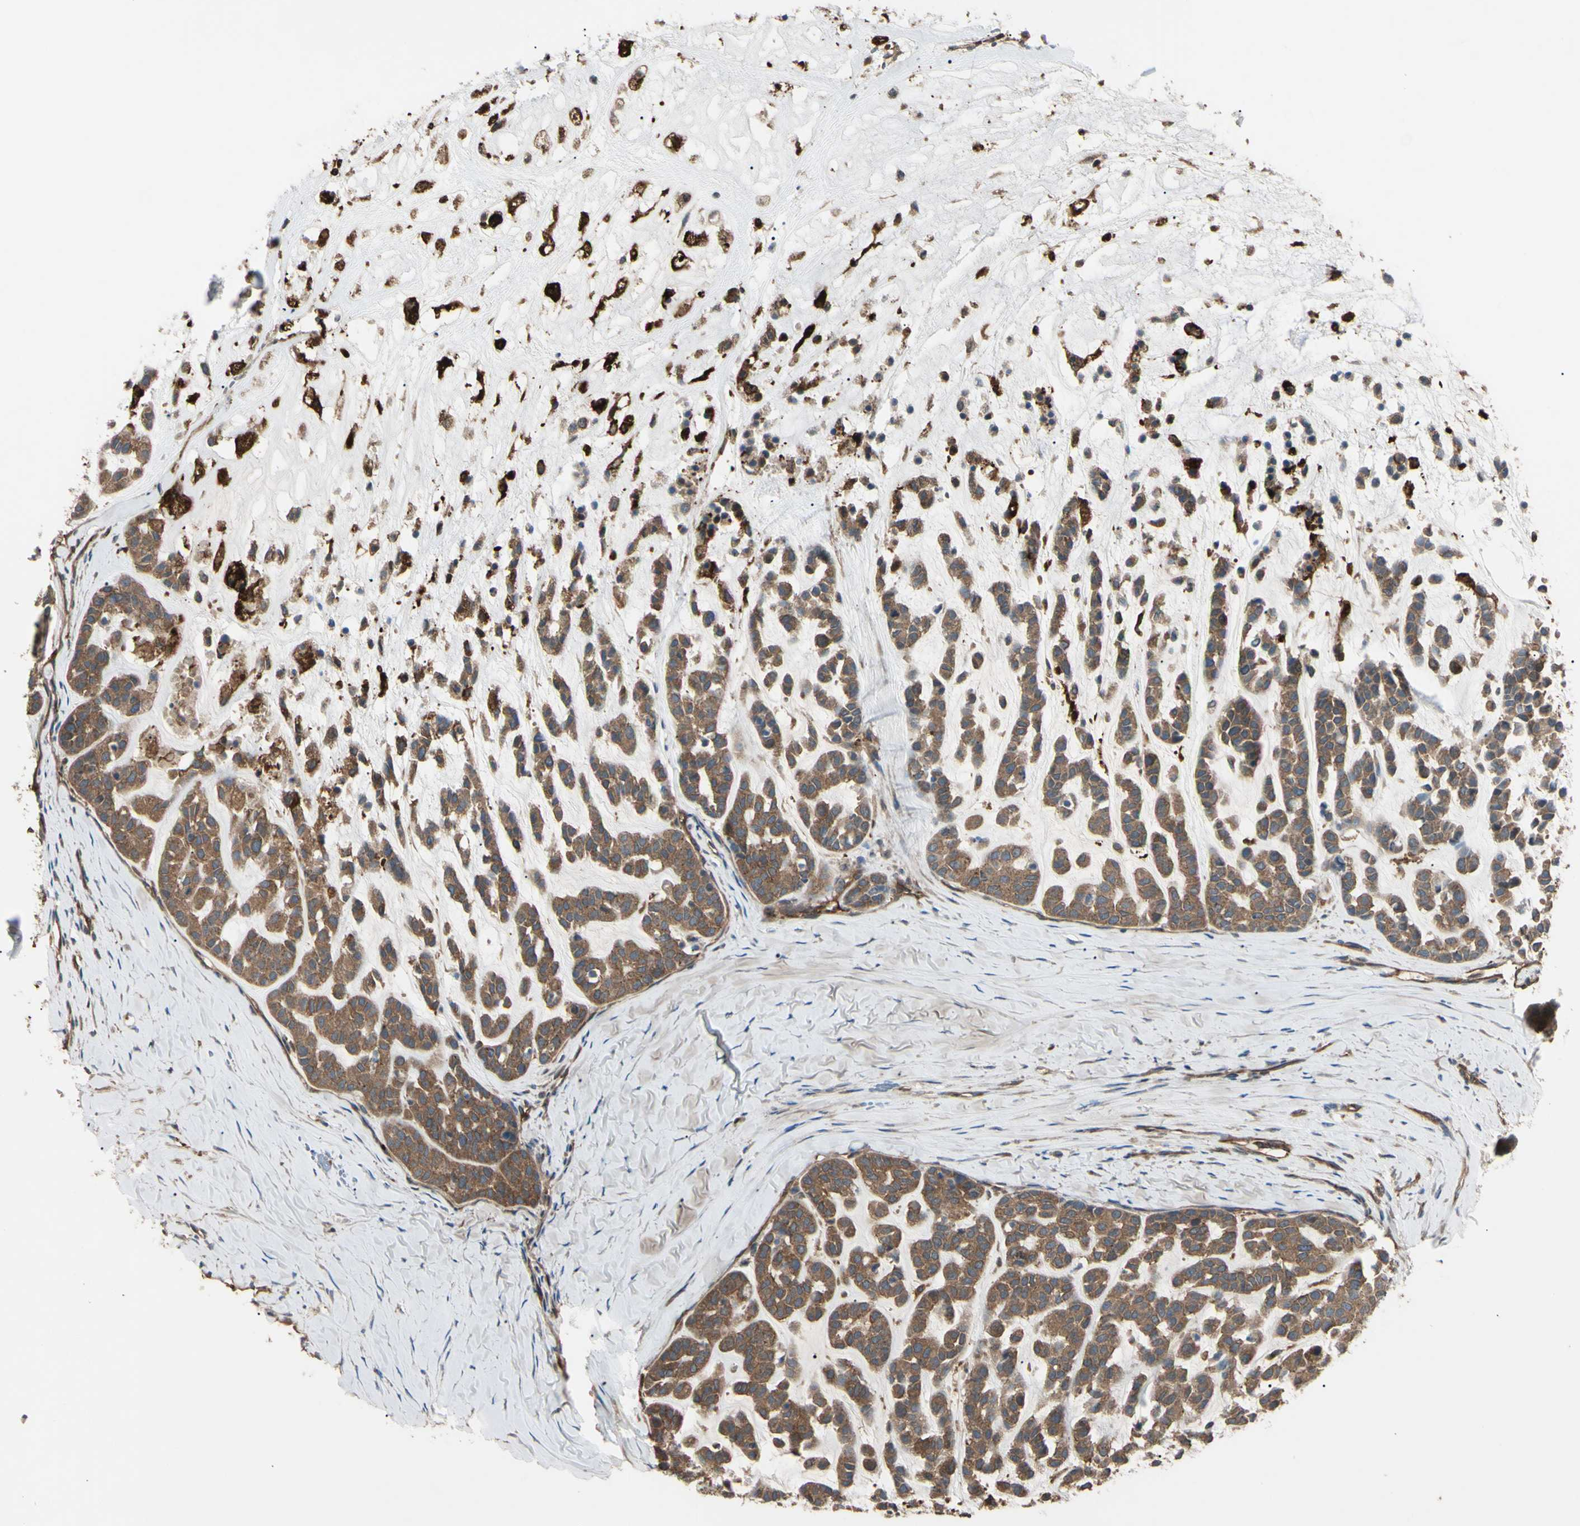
{"staining": {"intensity": "moderate", "quantity": ">75%", "location": "cytoplasmic/membranous"}, "tissue": "head and neck cancer", "cell_type": "Tumor cells", "image_type": "cancer", "snomed": [{"axis": "morphology", "description": "Adenocarcinoma, NOS"}, {"axis": "morphology", "description": "Adenoma, NOS"}, {"axis": "topography", "description": "Head-Neck"}], "caption": "Approximately >75% of tumor cells in adenoma (head and neck) exhibit moderate cytoplasmic/membranous protein expression as visualized by brown immunohistochemical staining.", "gene": "PTPN12", "patient": {"sex": "female", "age": 55}}